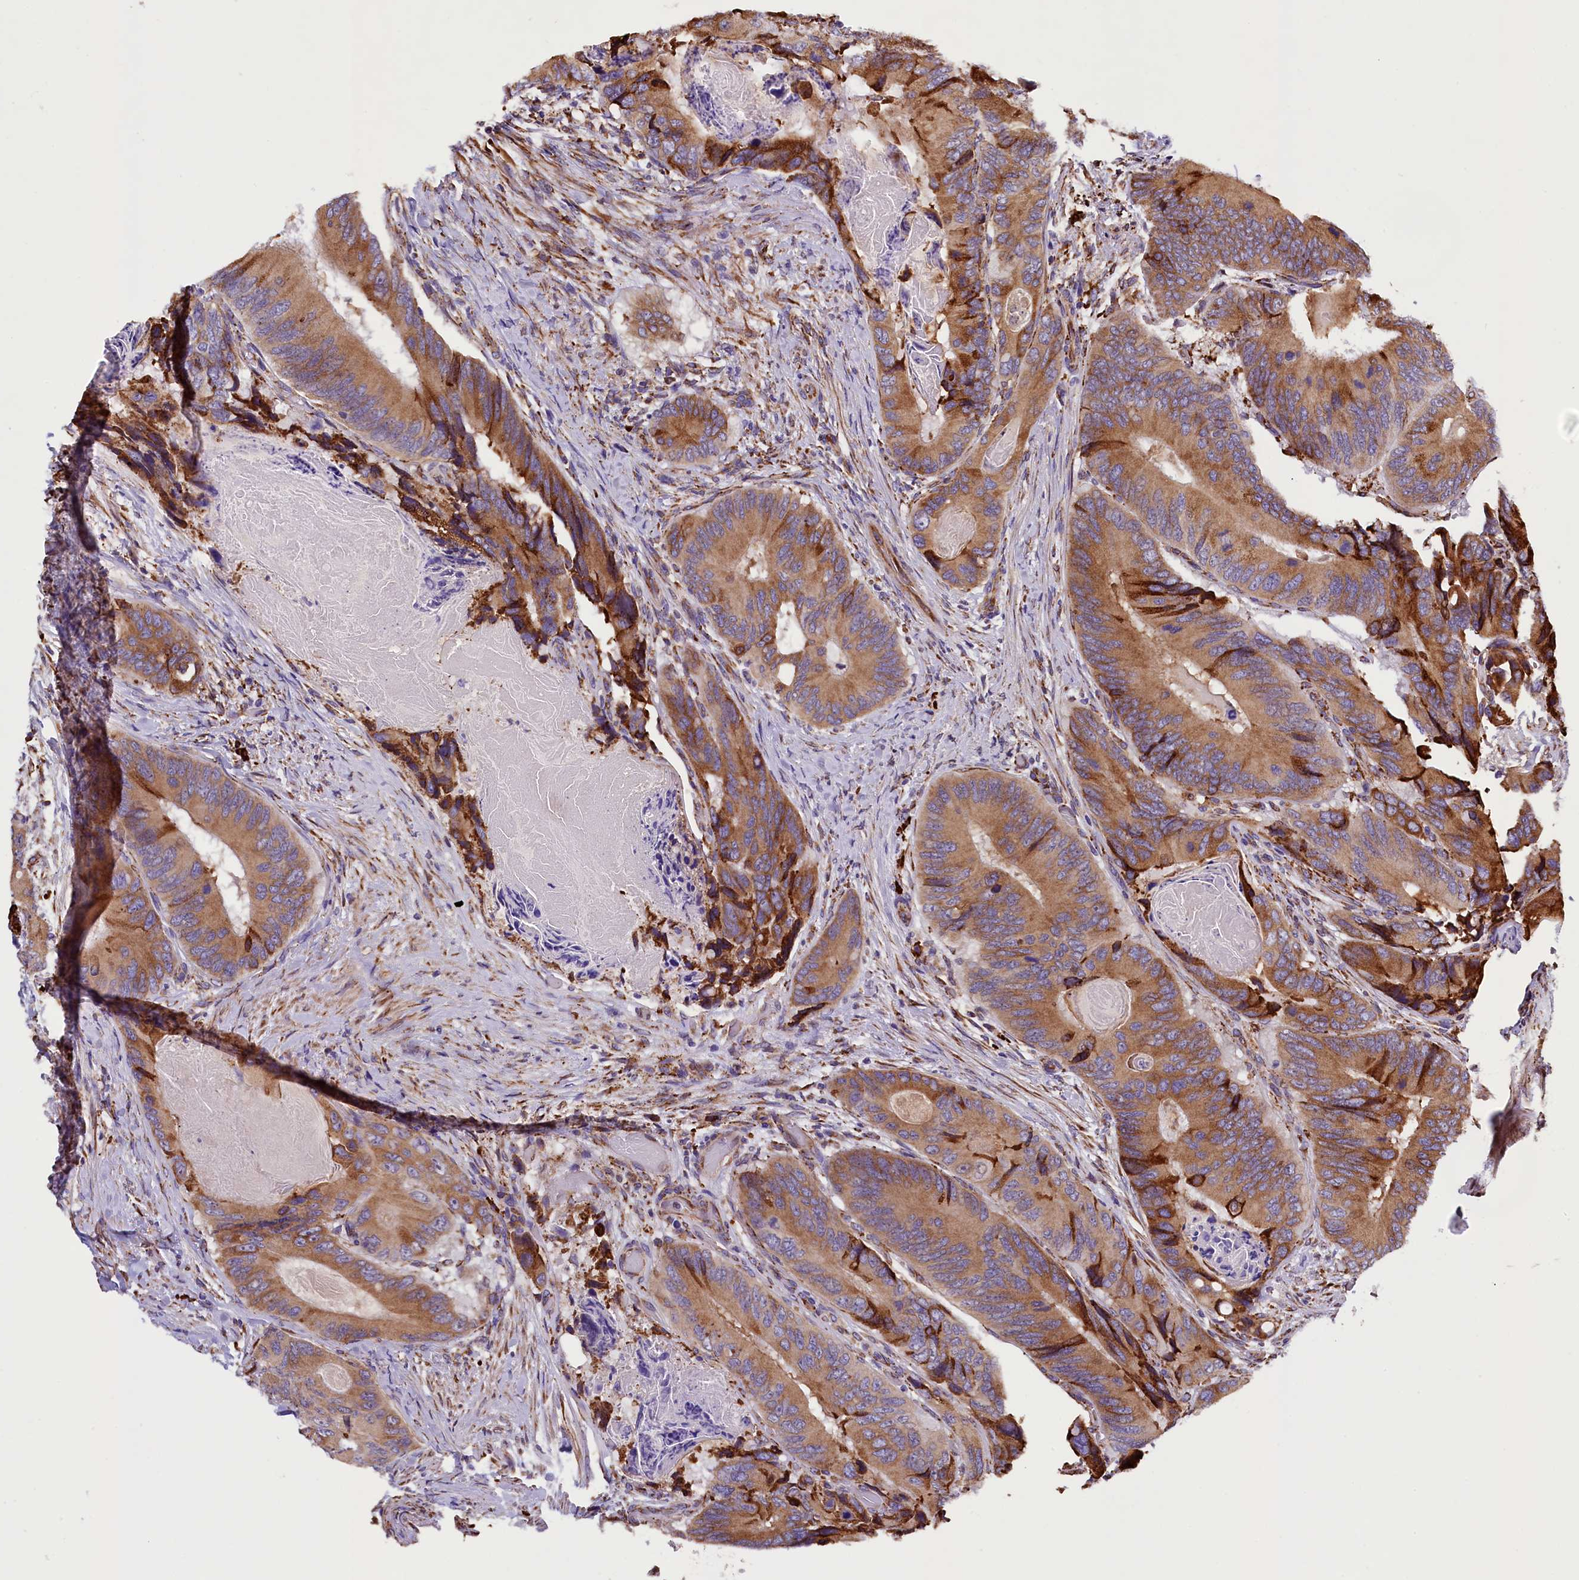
{"staining": {"intensity": "moderate", "quantity": ">75%", "location": "cytoplasmic/membranous"}, "tissue": "colorectal cancer", "cell_type": "Tumor cells", "image_type": "cancer", "snomed": [{"axis": "morphology", "description": "Adenocarcinoma, NOS"}, {"axis": "topography", "description": "Colon"}], "caption": "Brown immunohistochemical staining in colorectal adenocarcinoma demonstrates moderate cytoplasmic/membranous expression in approximately >75% of tumor cells. Using DAB (3,3'-diaminobenzidine) (brown) and hematoxylin (blue) stains, captured at high magnification using brightfield microscopy.", "gene": "CAPS2", "patient": {"sex": "male", "age": 84}}